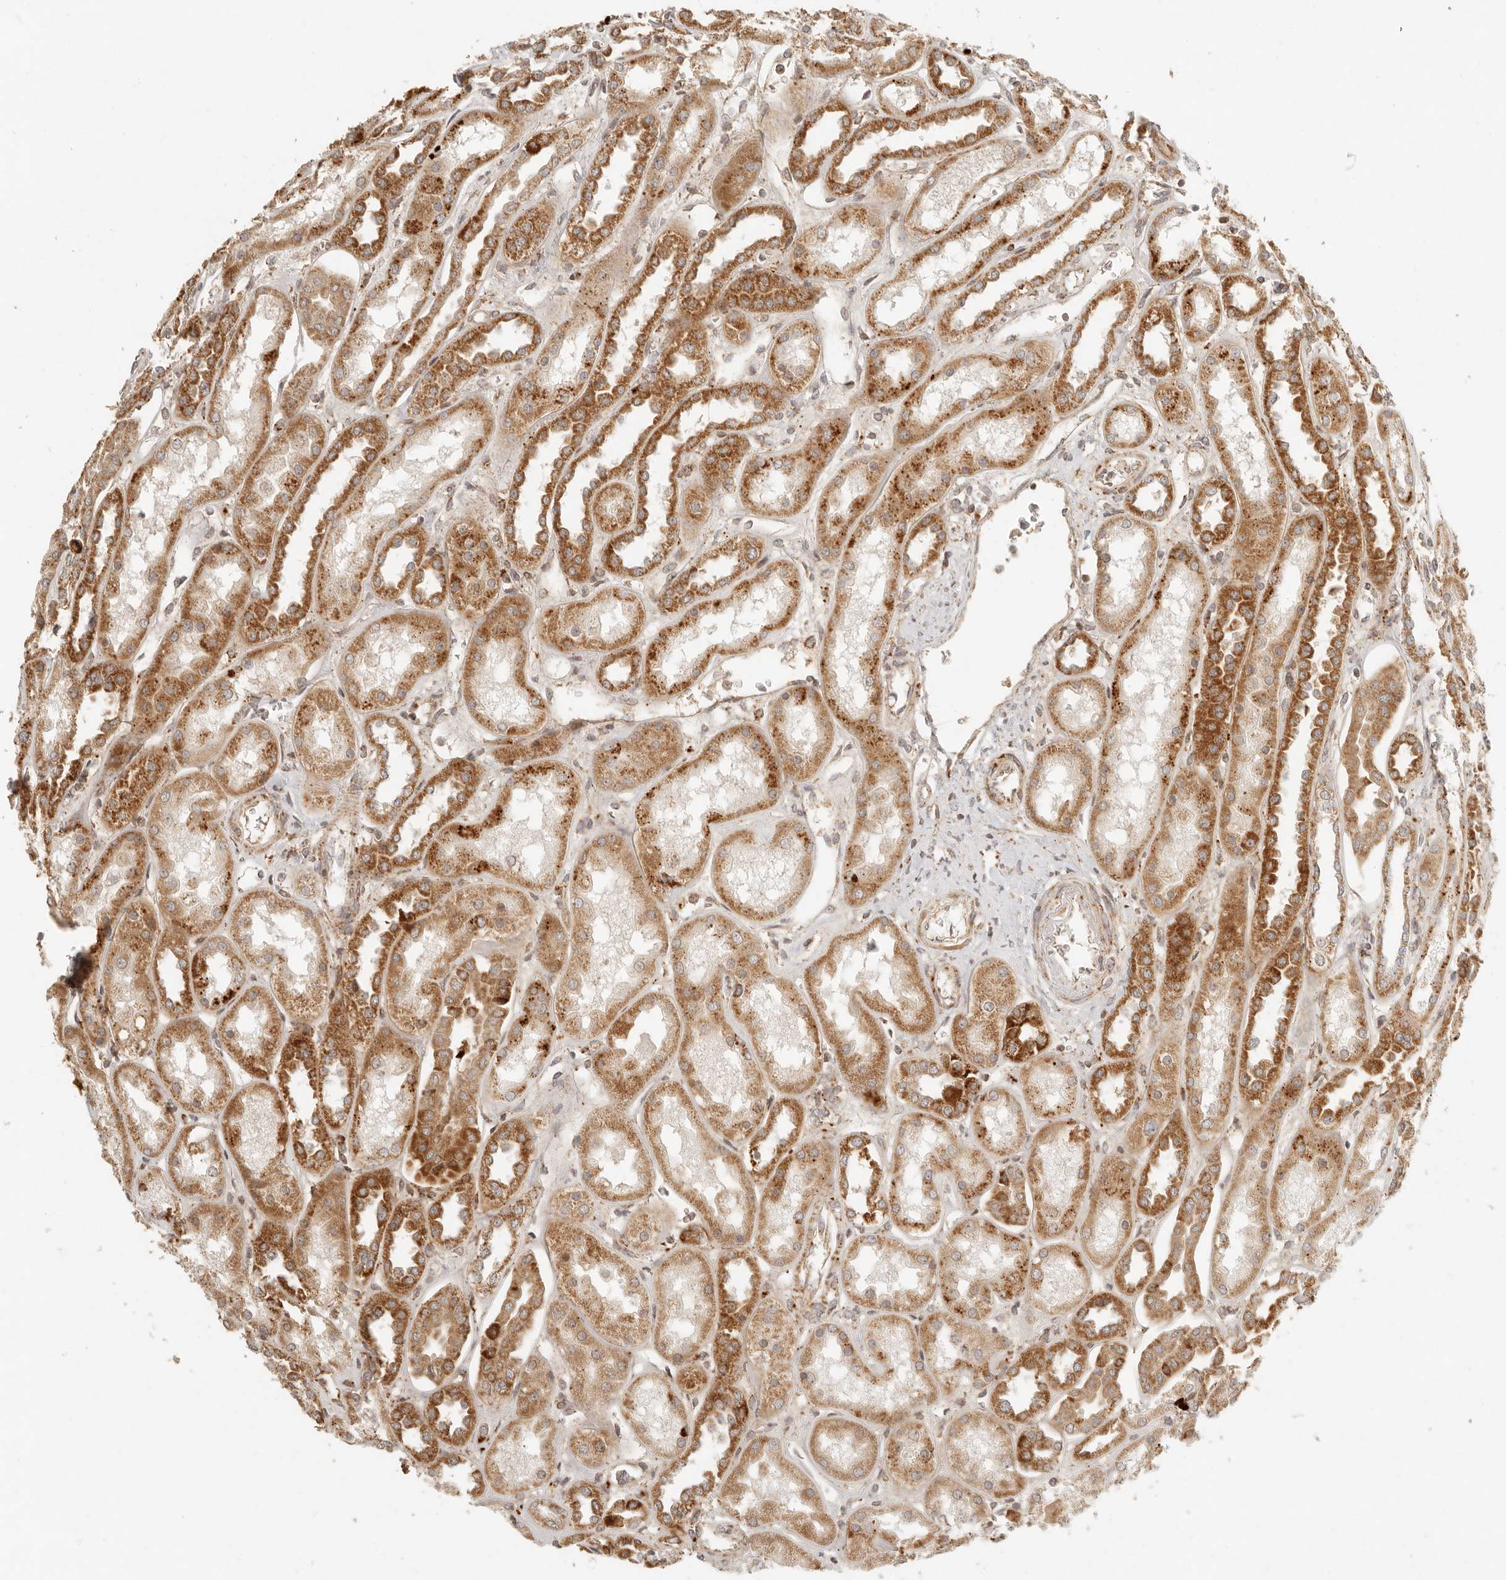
{"staining": {"intensity": "moderate", "quantity": "<25%", "location": "cytoplasmic/membranous"}, "tissue": "kidney", "cell_type": "Cells in glomeruli", "image_type": "normal", "snomed": [{"axis": "morphology", "description": "Normal tissue, NOS"}, {"axis": "topography", "description": "Kidney"}], "caption": "Approximately <25% of cells in glomeruli in benign kidney demonstrate moderate cytoplasmic/membranous protein positivity as visualized by brown immunohistochemical staining.", "gene": "MRPL55", "patient": {"sex": "male", "age": 70}}